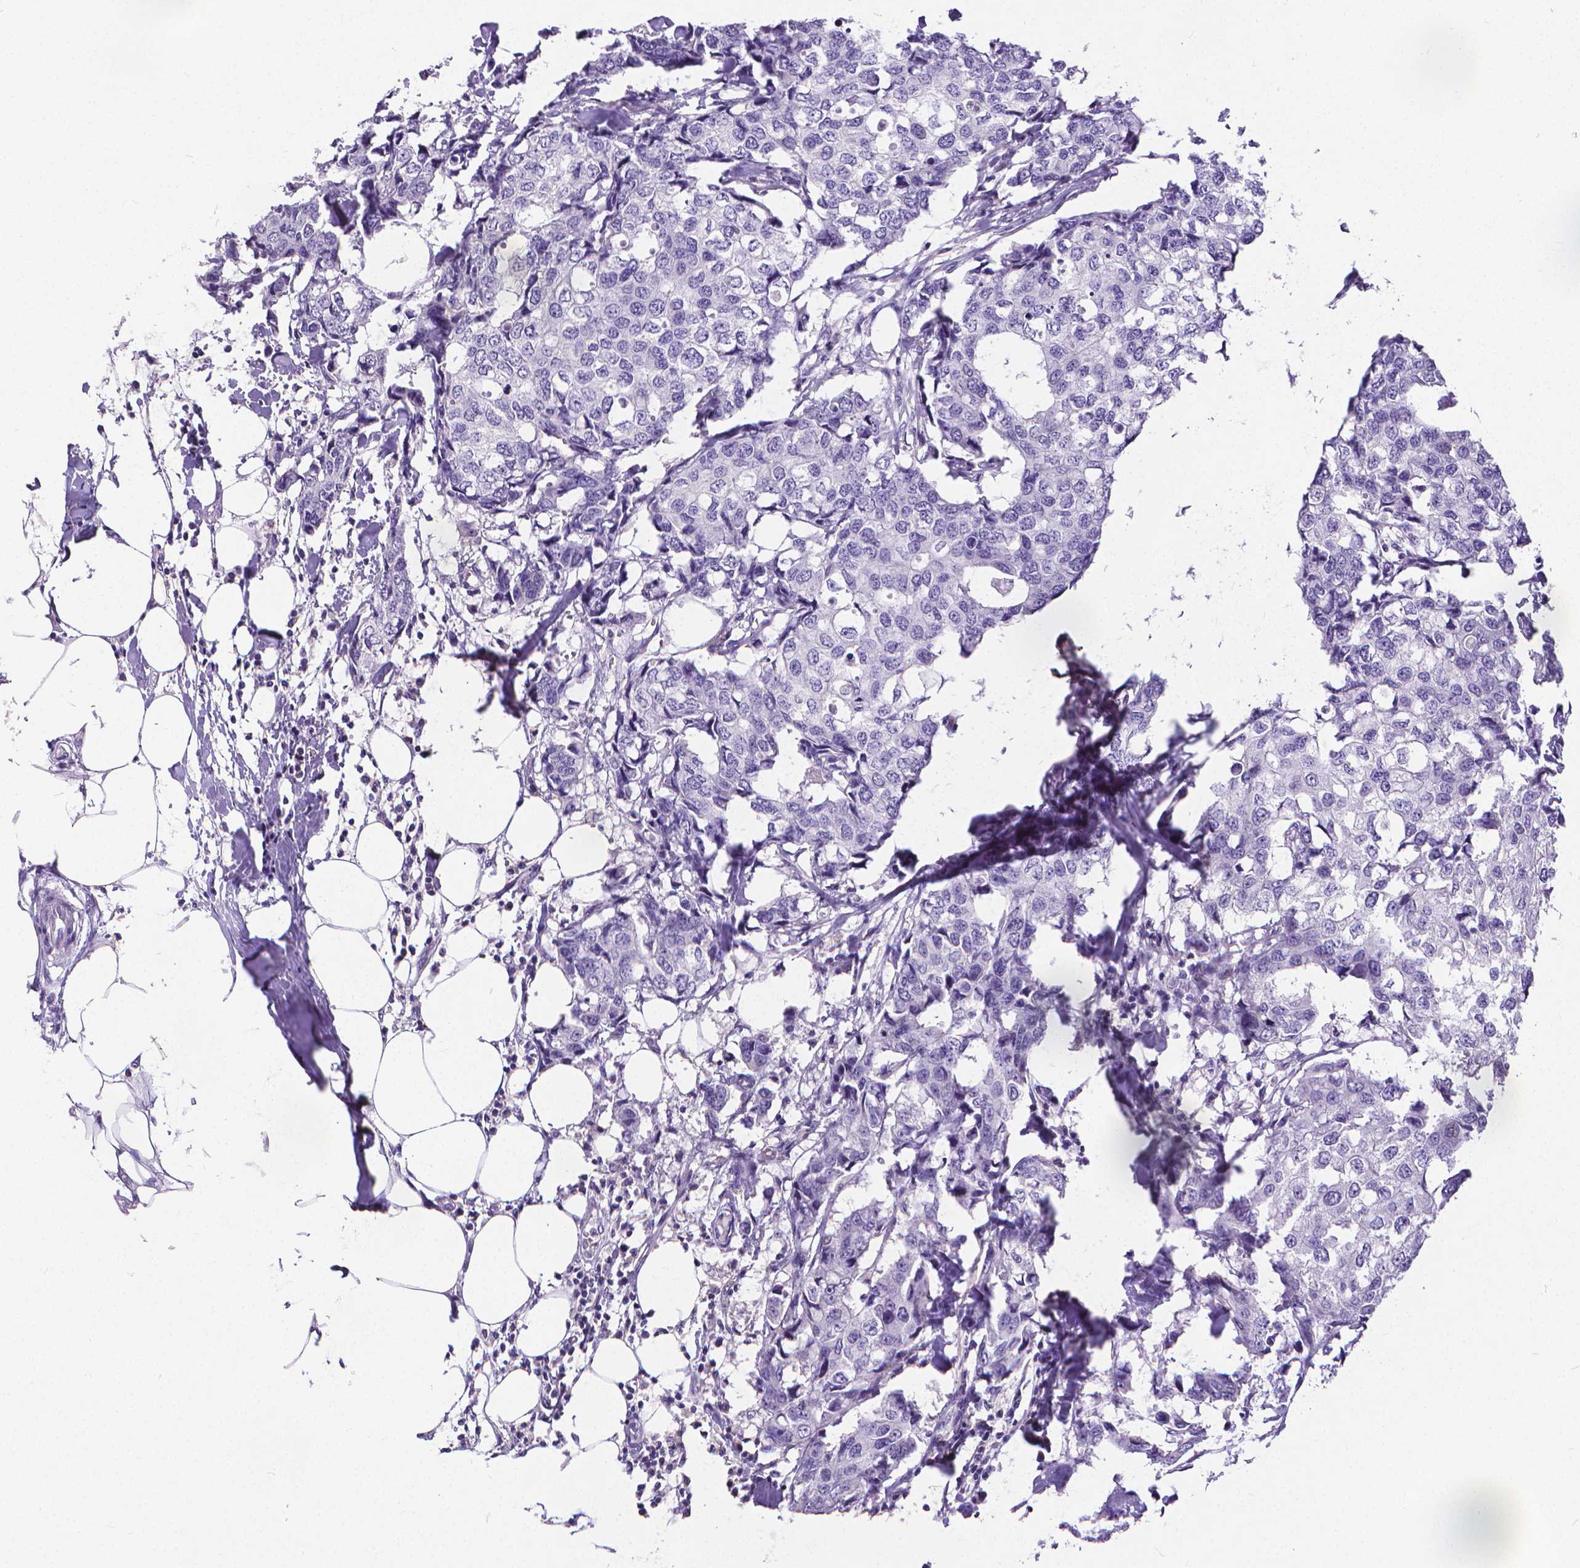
{"staining": {"intensity": "negative", "quantity": "none", "location": "none"}, "tissue": "breast cancer", "cell_type": "Tumor cells", "image_type": "cancer", "snomed": [{"axis": "morphology", "description": "Duct carcinoma"}, {"axis": "topography", "description": "Breast"}], "caption": "The immunohistochemistry micrograph has no significant expression in tumor cells of breast intraductal carcinoma tissue.", "gene": "CD4", "patient": {"sex": "female", "age": 27}}